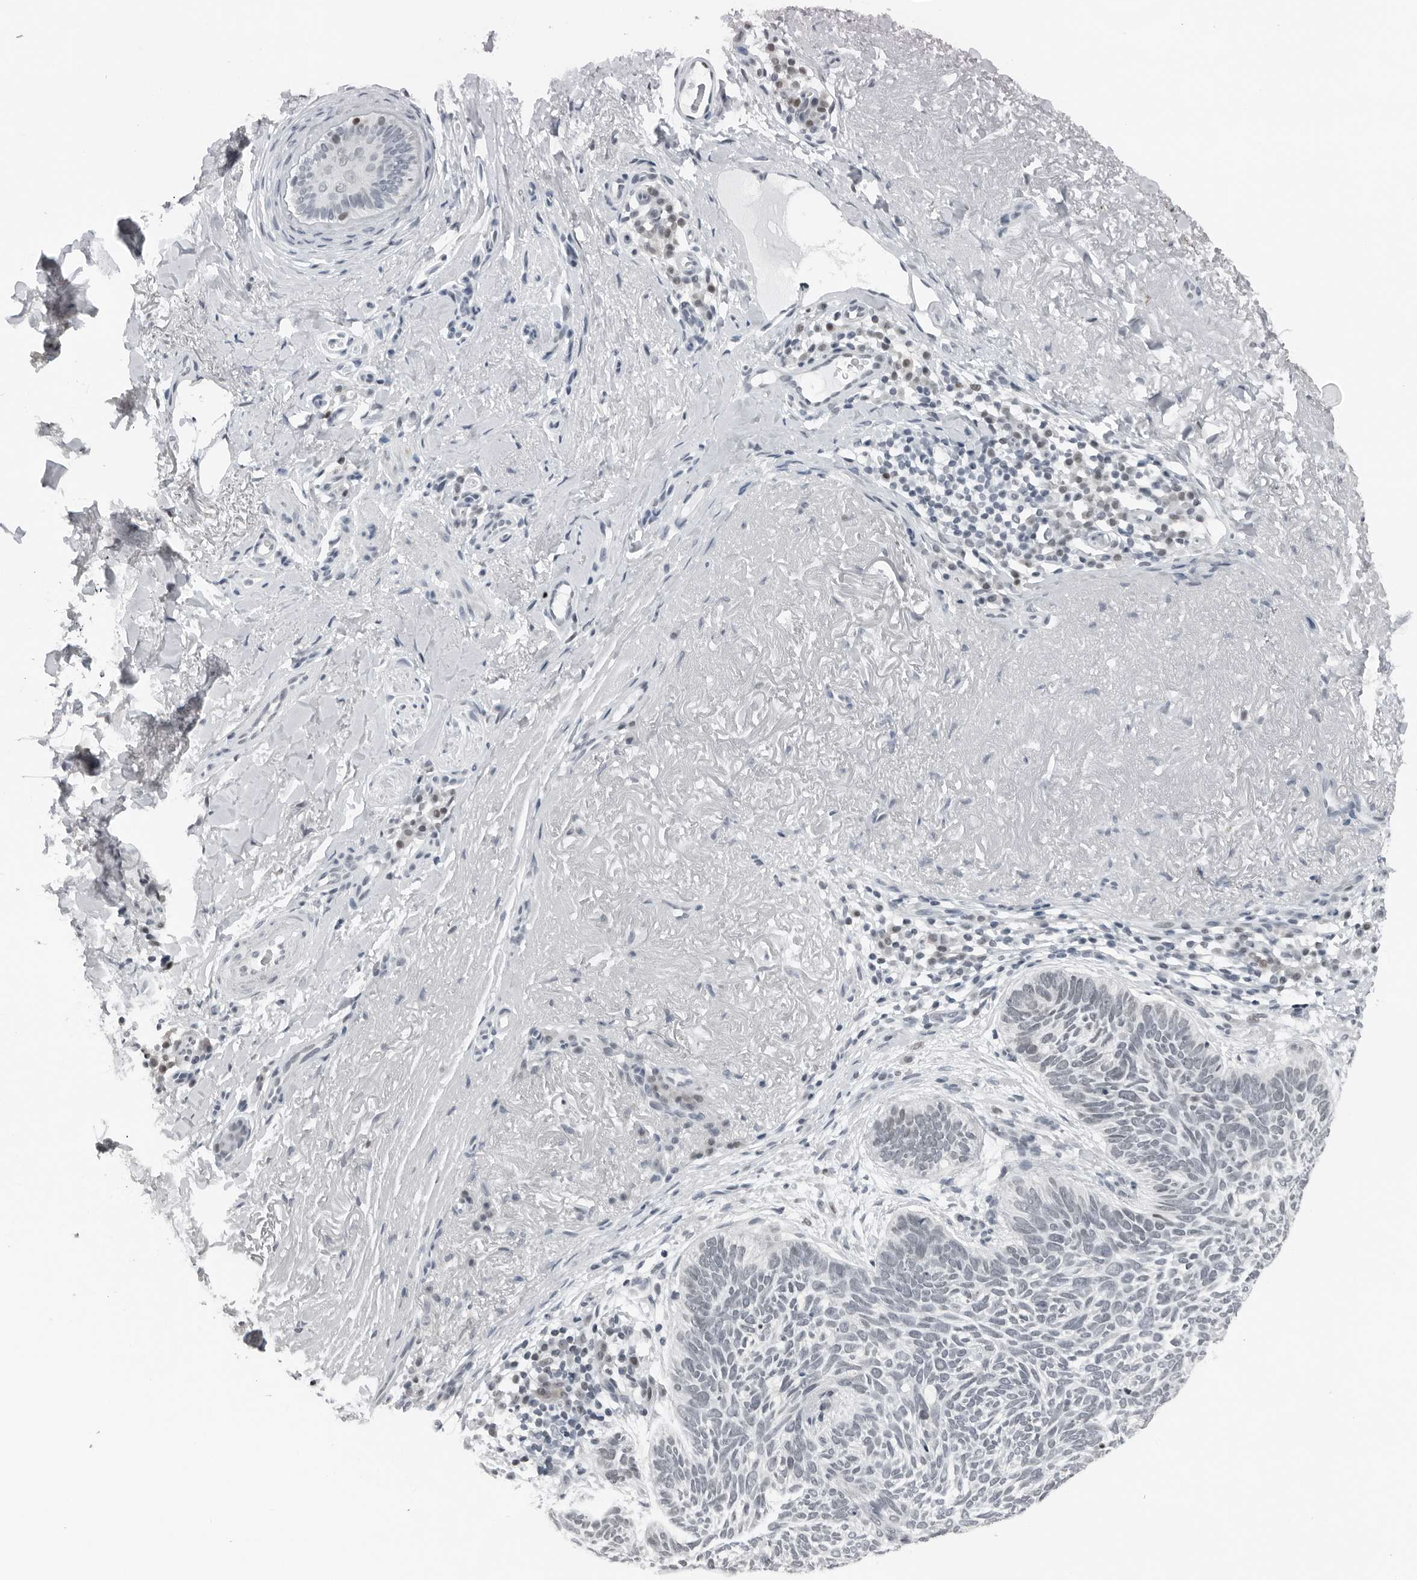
{"staining": {"intensity": "negative", "quantity": "none", "location": "none"}, "tissue": "skin cancer", "cell_type": "Tumor cells", "image_type": "cancer", "snomed": [{"axis": "morphology", "description": "Basal cell carcinoma"}, {"axis": "topography", "description": "Skin"}], "caption": "Immunohistochemistry (IHC) histopathology image of basal cell carcinoma (skin) stained for a protein (brown), which reveals no positivity in tumor cells.", "gene": "PPP1R42", "patient": {"sex": "female", "age": 85}}